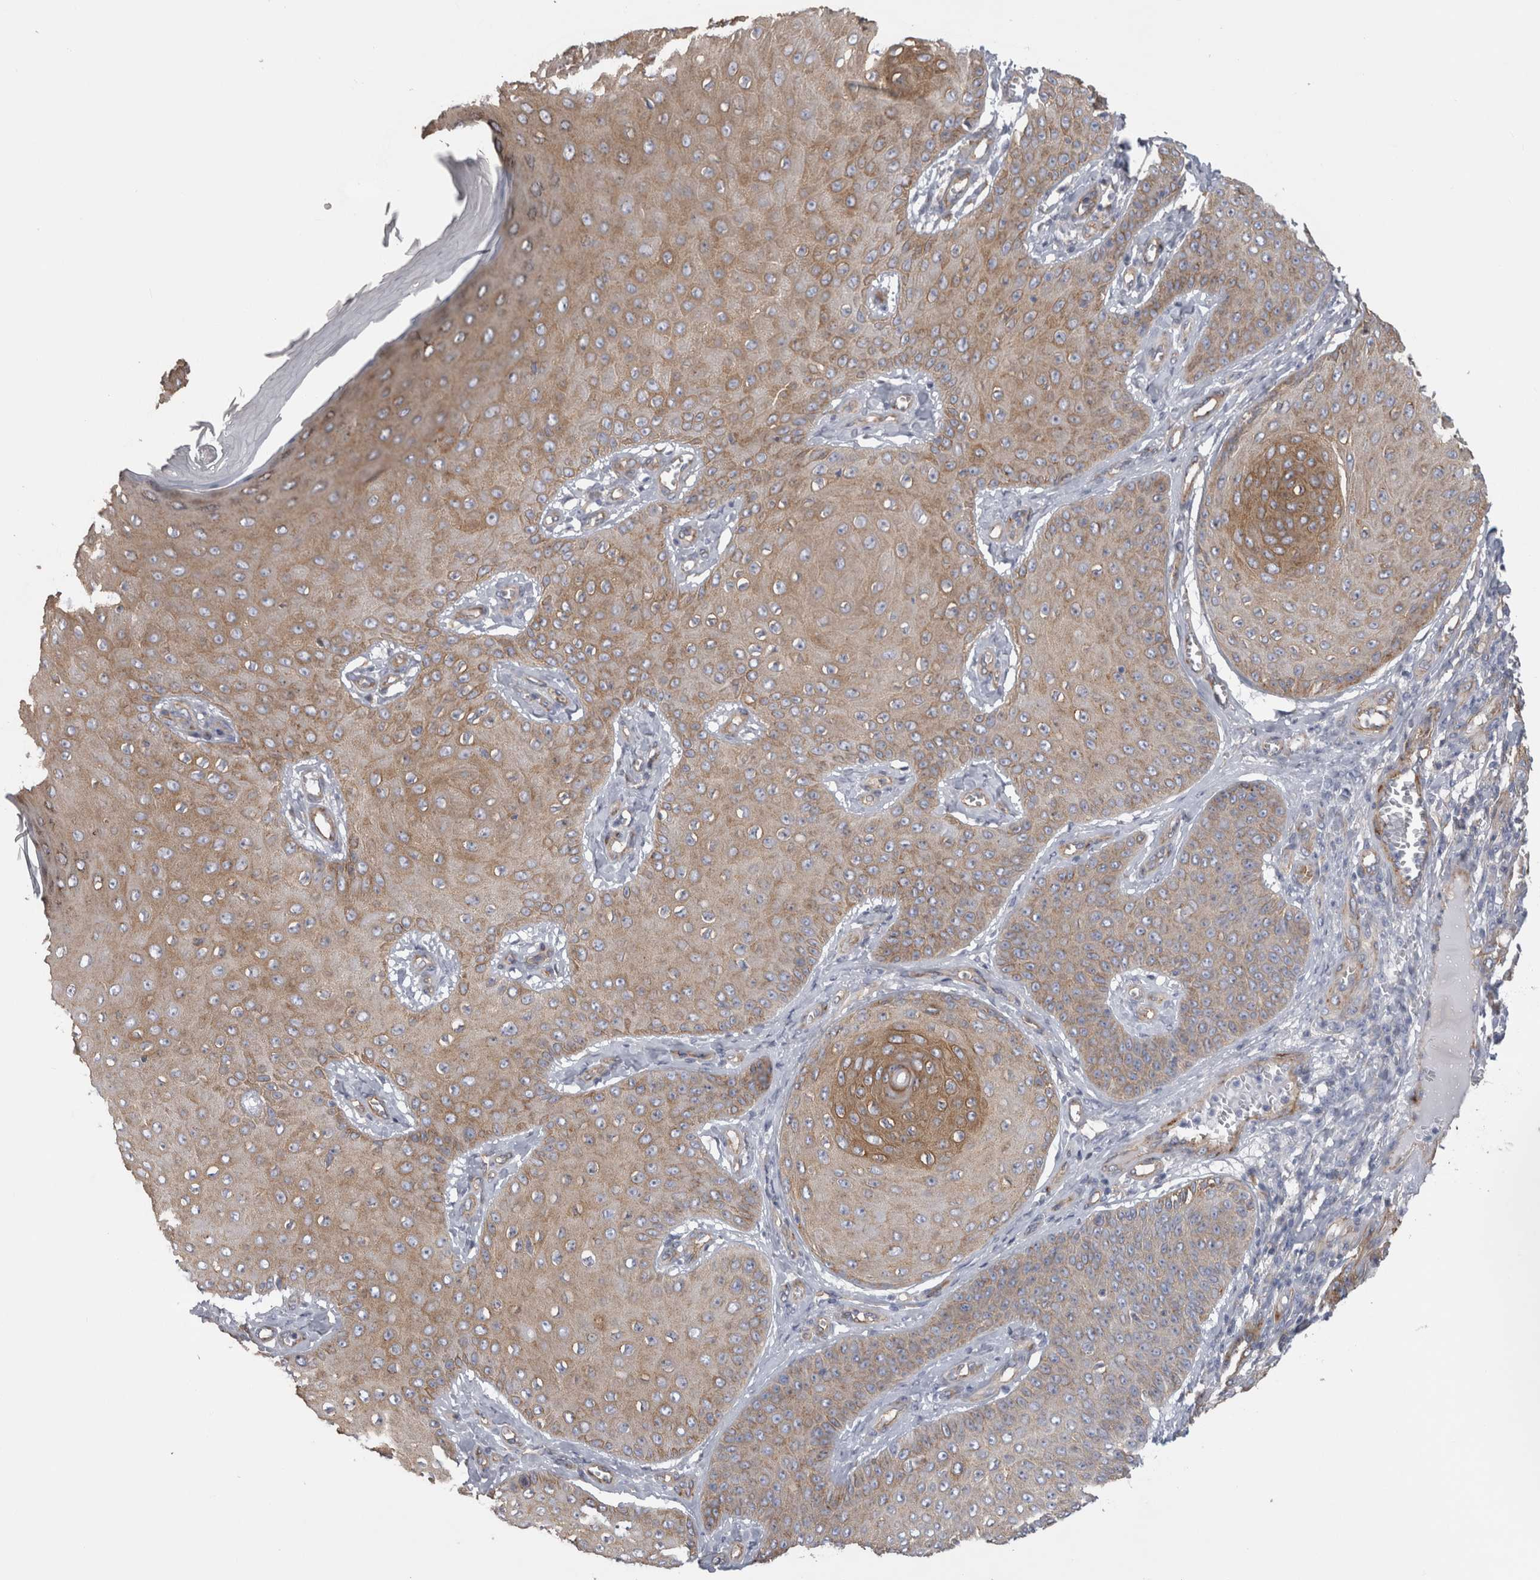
{"staining": {"intensity": "moderate", "quantity": "<25%", "location": "cytoplasmic/membranous"}, "tissue": "skin cancer", "cell_type": "Tumor cells", "image_type": "cancer", "snomed": [{"axis": "morphology", "description": "Squamous cell carcinoma, NOS"}, {"axis": "topography", "description": "Skin"}], "caption": "Immunohistochemistry (IHC) of squamous cell carcinoma (skin) displays low levels of moderate cytoplasmic/membranous positivity in approximately <25% of tumor cells.", "gene": "ATXN3", "patient": {"sex": "male", "age": 74}}